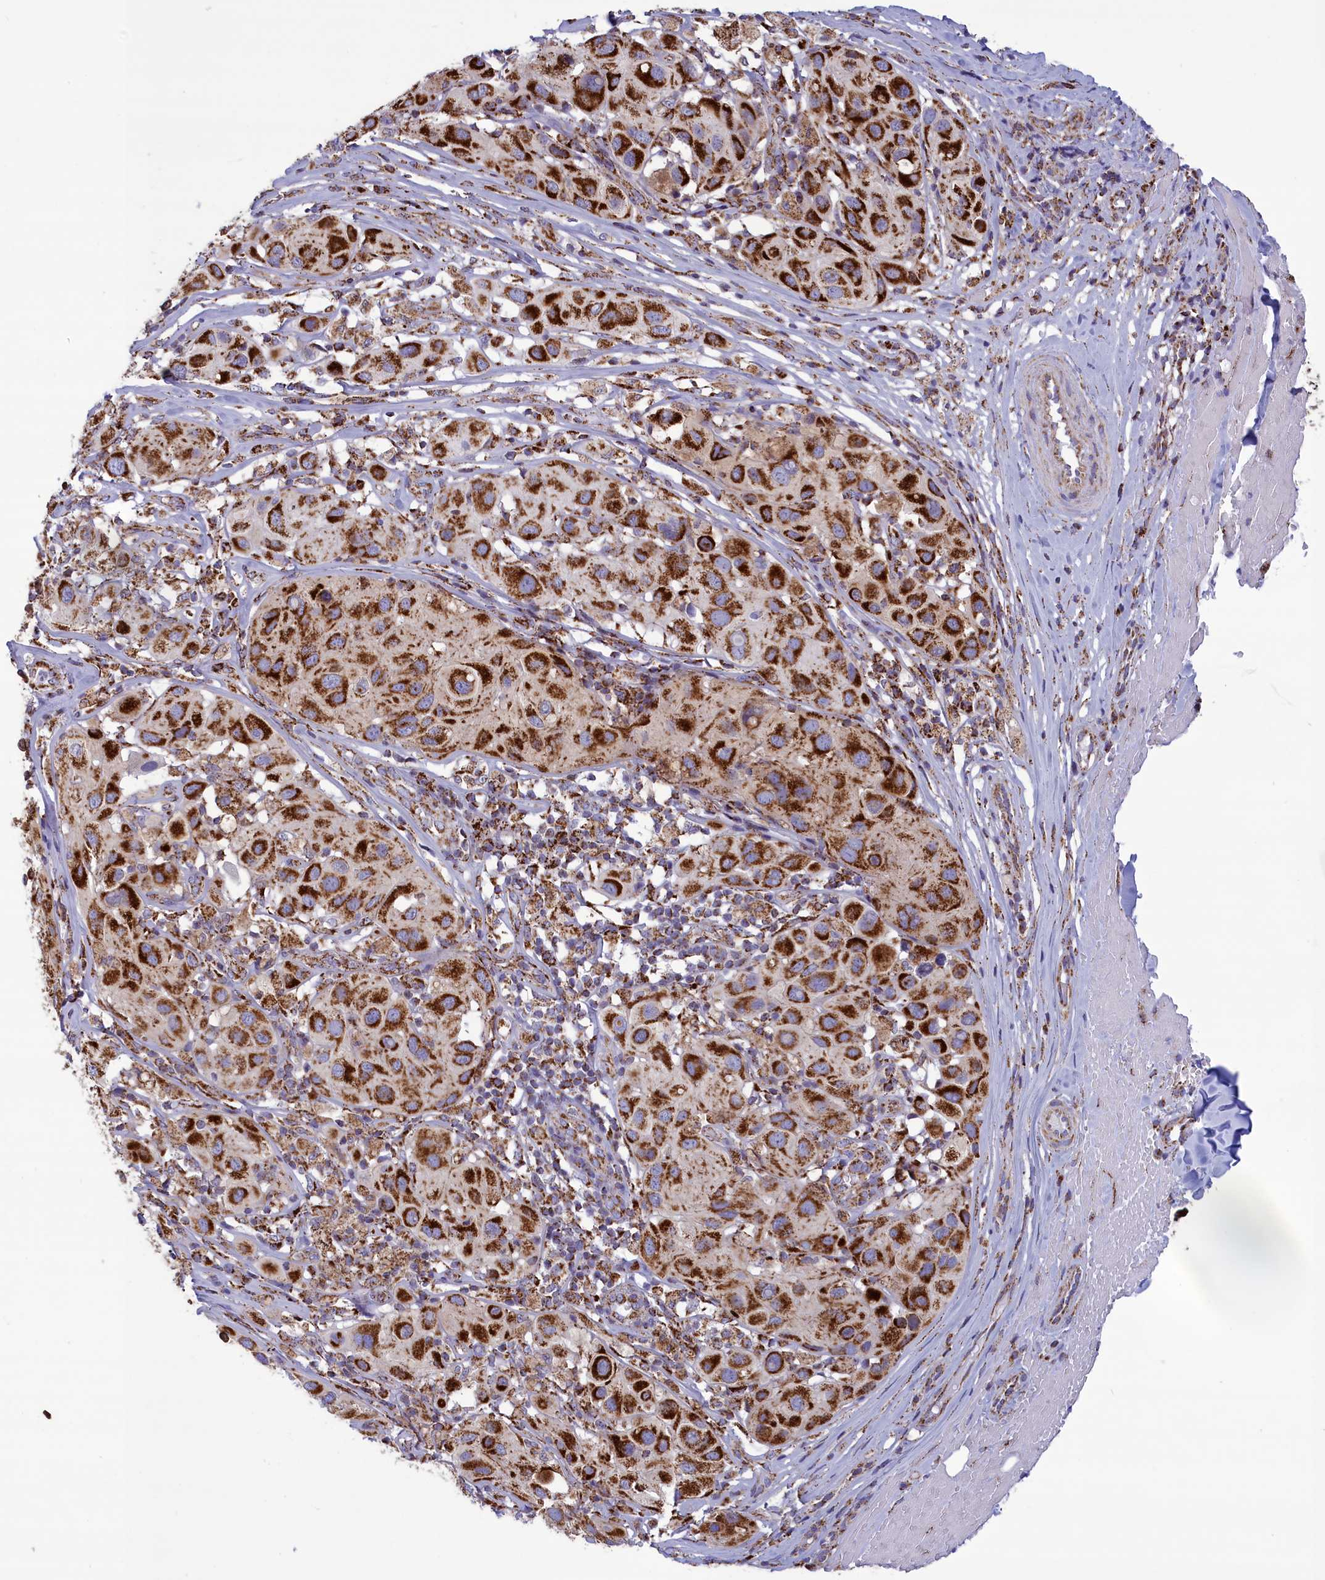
{"staining": {"intensity": "strong", "quantity": ">75%", "location": "cytoplasmic/membranous"}, "tissue": "melanoma", "cell_type": "Tumor cells", "image_type": "cancer", "snomed": [{"axis": "morphology", "description": "Malignant melanoma, Metastatic site"}, {"axis": "topography", "description": "Skin"}], "caption": "Protein analysis of melanoma tissue exhibits strong cytoplasmic/membranous expression in about >75% of tumor cells.", "gene": "ISOC2", "patient": {"sex": "male", "age": 41}}